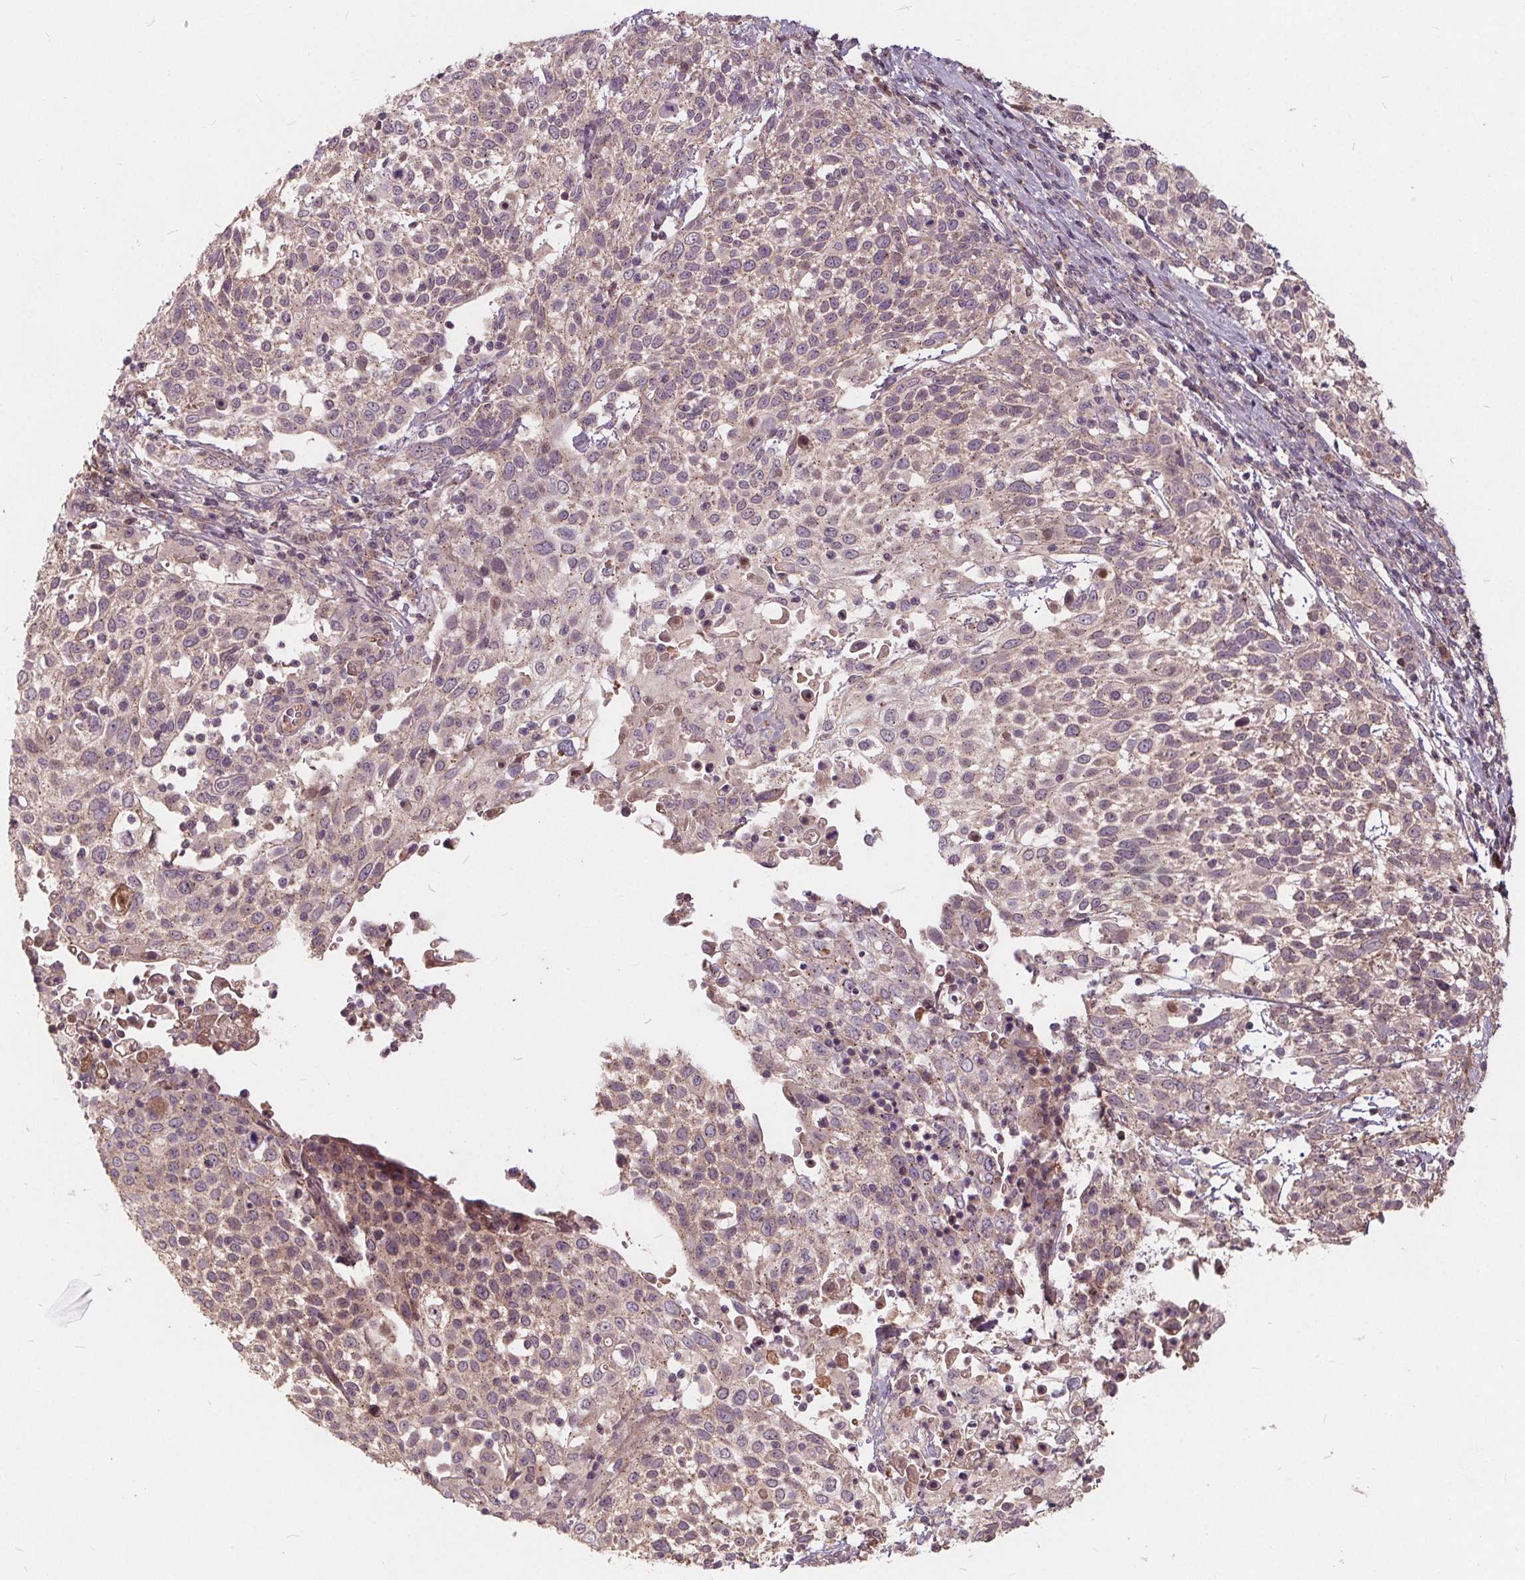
{"staining": {"intensity": "weak", "quantity": "25%-75%", "location": "cytoplasmic/membranous"}, "tissue": "cervical cancer", "cell_type": "Tumor cells", "image_type": "cancer", "snomed": [{"axis": "morphology", "description": "Squamous cell carcinoma, NOS"}, {"axis": "topography", "description": "Cervix"}], "caption": "Weak cytoplasmic/membranous positivity for a protein is appreciated in approximately 25%-75% of tumor cells of cervical cancer using immunohistochemistry.", "gene": "CSNK1G2", "patient": {"sex": "female", "age": 61}}